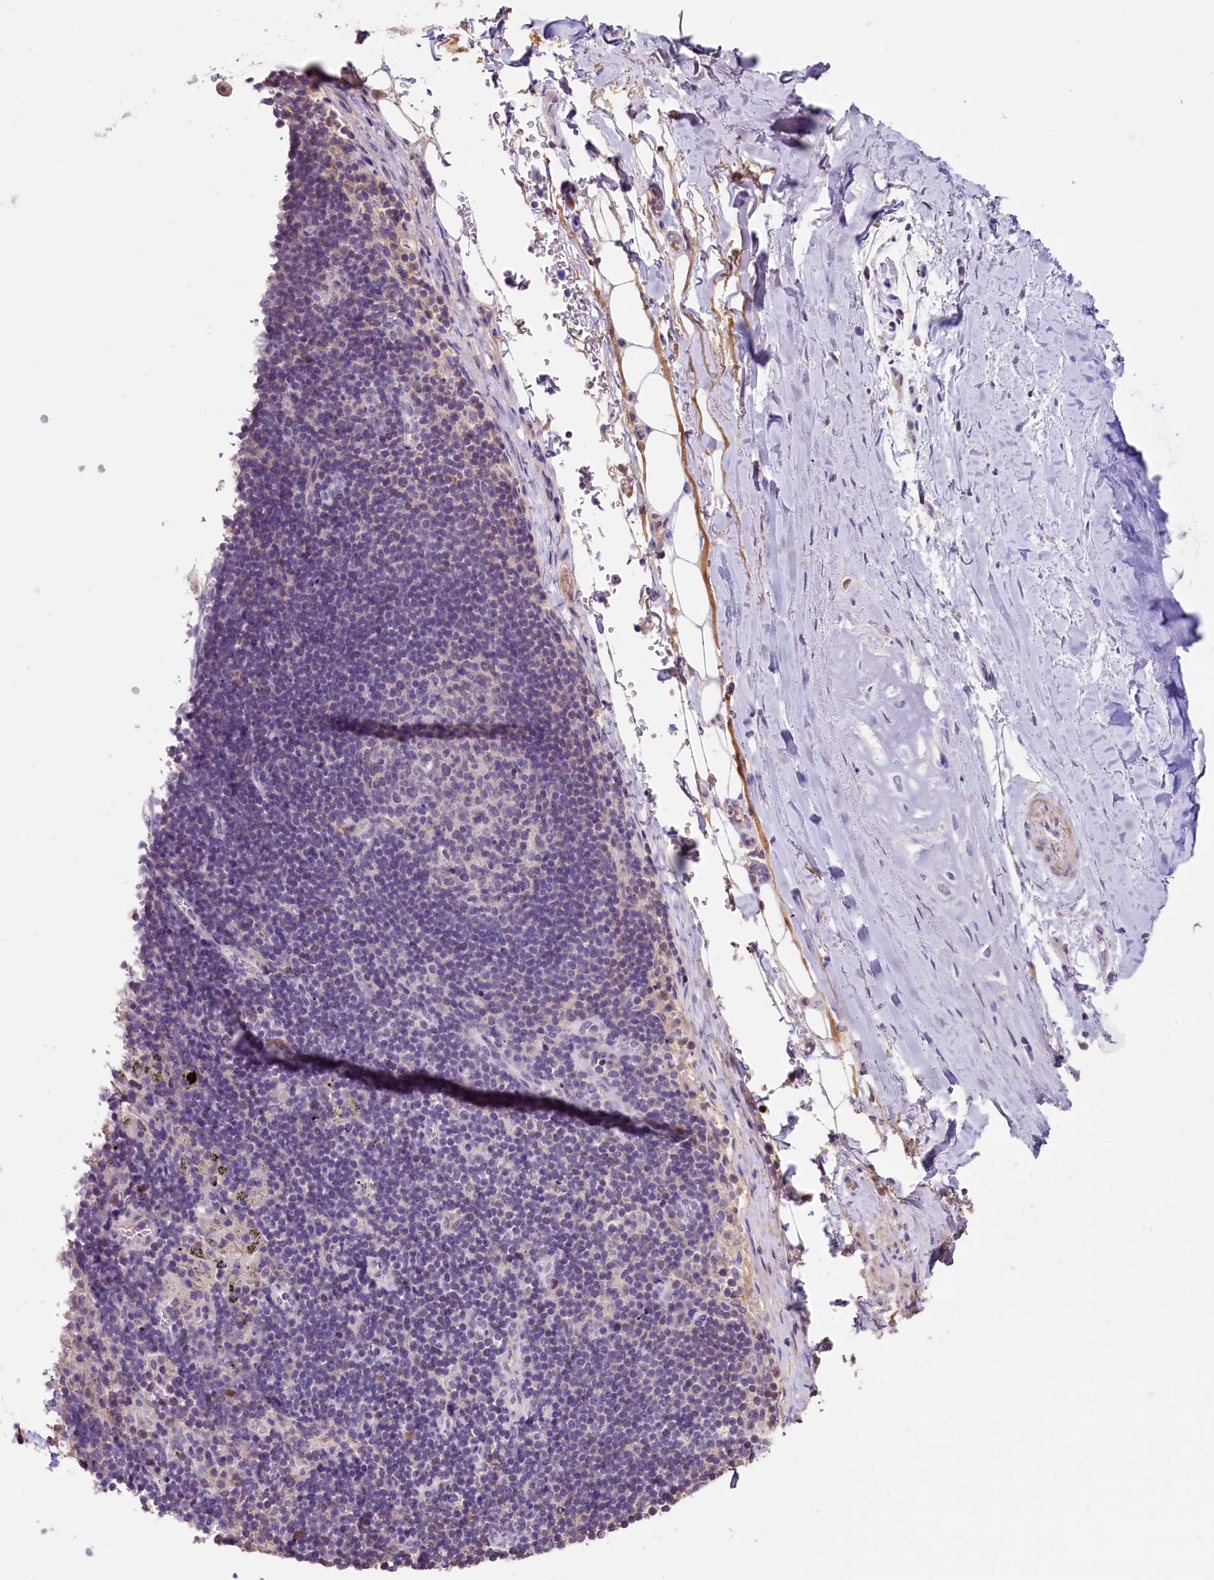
{"staining": {"intensity": "weak", "quantity": "25%-75%", "location": "cytoplasmic/membranous"}, "tissue": "adipose tissue", "cell_type": "Adipocytes", "image_type": "normal", "snomed": [{"axis": "morphology", "description": "Normal tissue, NOS"}, {"axis": "topography", "description": "Lymph node"}, {"axis": "topography", "description": "Cartilage tissue"}, {"axis": "topography", "description": "Bronchus"}], "caption": "Immunohistochemical staining of normal adipose tissue demonstrates weak cytoplasmic/membranous protein expression in approximately 25%-75% of adipocytes. (brown staining indicates protein expression, while blue staining denotes nuclei).", "gene": "MEX3B", "patient": {"sex": "male", "age": 63}}